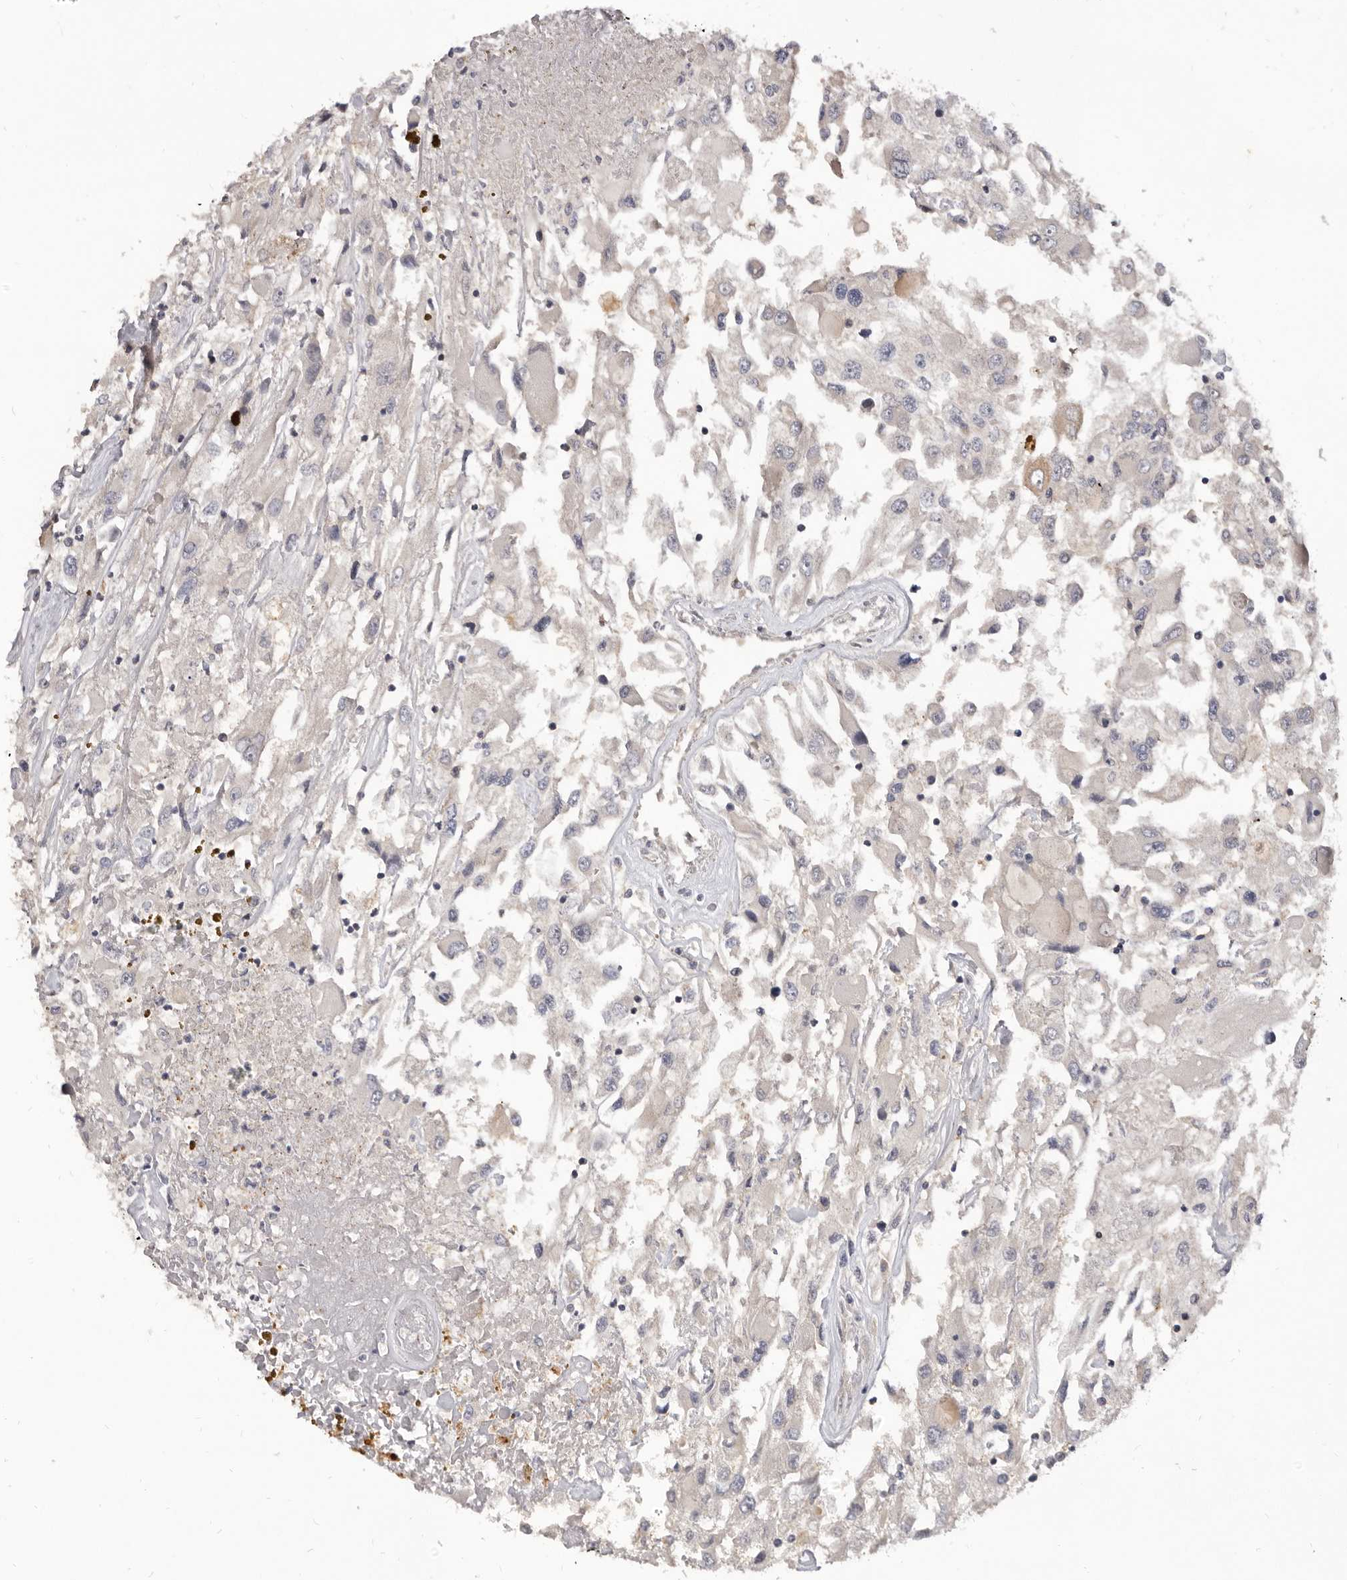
{"staining": {"intensity": "negative", "quantity": "none", "location": "none"}, "tissue": "renal cancer", "cell_type": "Tumor cells", "image_type": "cancer", "snomed": [{"axis": "morphology", "description": "Adenocarcinoma, NOS"}, {"axis": "topography", "description": "Kidney"}], "caption": "IHC image of renal adenocarcinoma stained for a protein (brown), which exhibits no staining in tumor cells. Brightfield microscopy of IHC stained with DAB (brown) and hematoxylin (blue), captured at high magnification.", "gene": "ADAMTS20", "patient": {"sex": "female", "age": 52}}